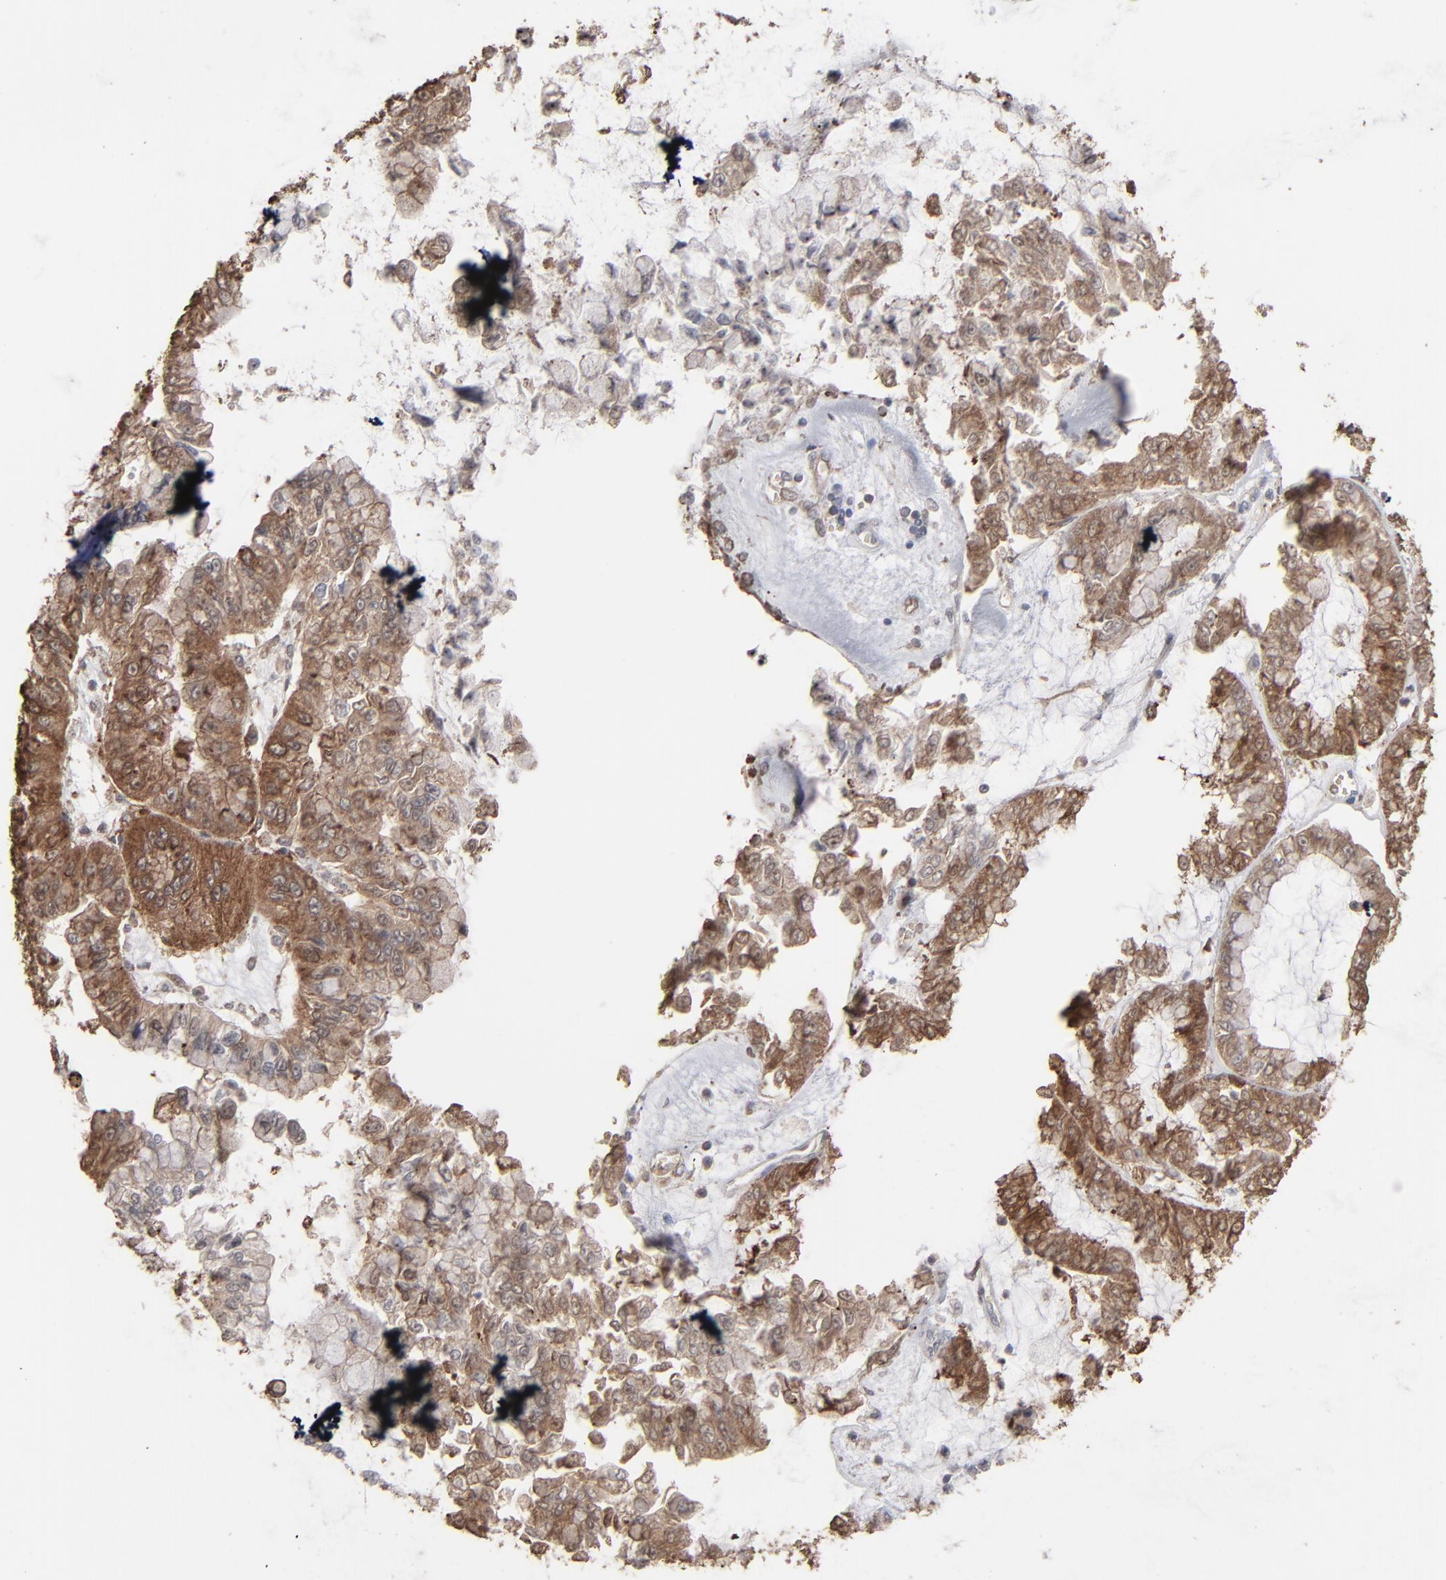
{"staining": {"intensity": "strong", "quantity": ">75%", "location": "cytoplasmic/membranous"}, "tissue": "liver cancer", "cell_type": "Tumor cells", "image_type": "cancer", "snomed": [{"axis": "morphology", "description": "Cholangiocarcinoma"}, {"axis": "topography", "description": "Liver"}], "caption": "Brown immunohistochemical staining in liver cancer (cholangiocarcinoma) exhibits strong cytoplasmic/membranous expression in about >75% of tumor cells.", "gene": "NME1-NME2", "patient": {"sex": "female", "age": 79}}